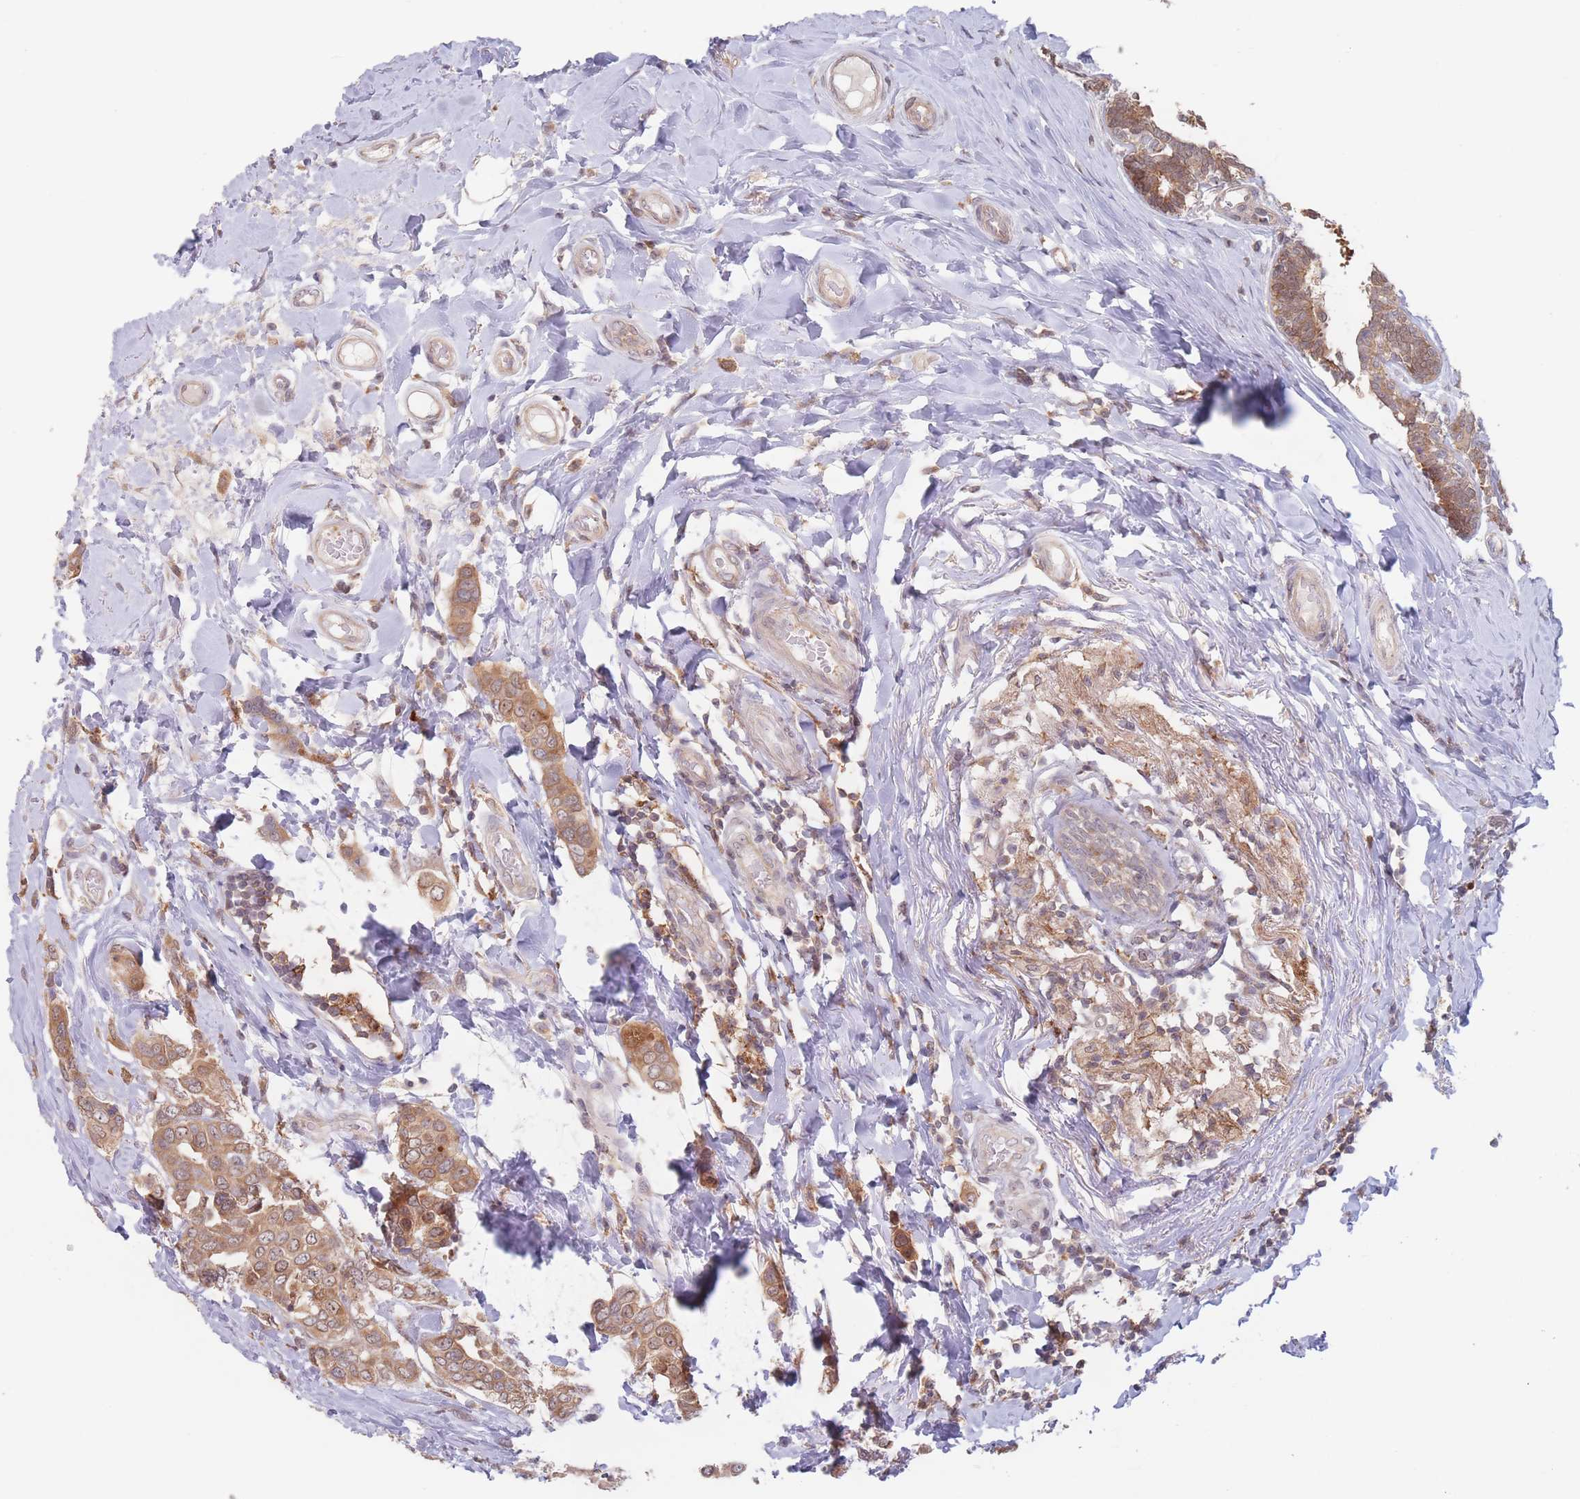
{"staining": {"intensity": "moderate", "quantity": ">75%", "location": "cytoplasmic/membranous,nuclear"}, "tissue": "breast cancer", "cell_type": "Tumor cells", "image_type": "cancer", "snomed": [{"axis": "morphology", "description": "Lobular carcinoma"}, {"axis": "topography", "description": "Breast"}], "caption": "Tumor cells reveal moderate cytoplasmic/membranous and nuclear positivity in approximately >75% of cells in breast lobular carcinoma.", "gene": "PPM1A", "patient": {"sex": "female", "age": 51}}